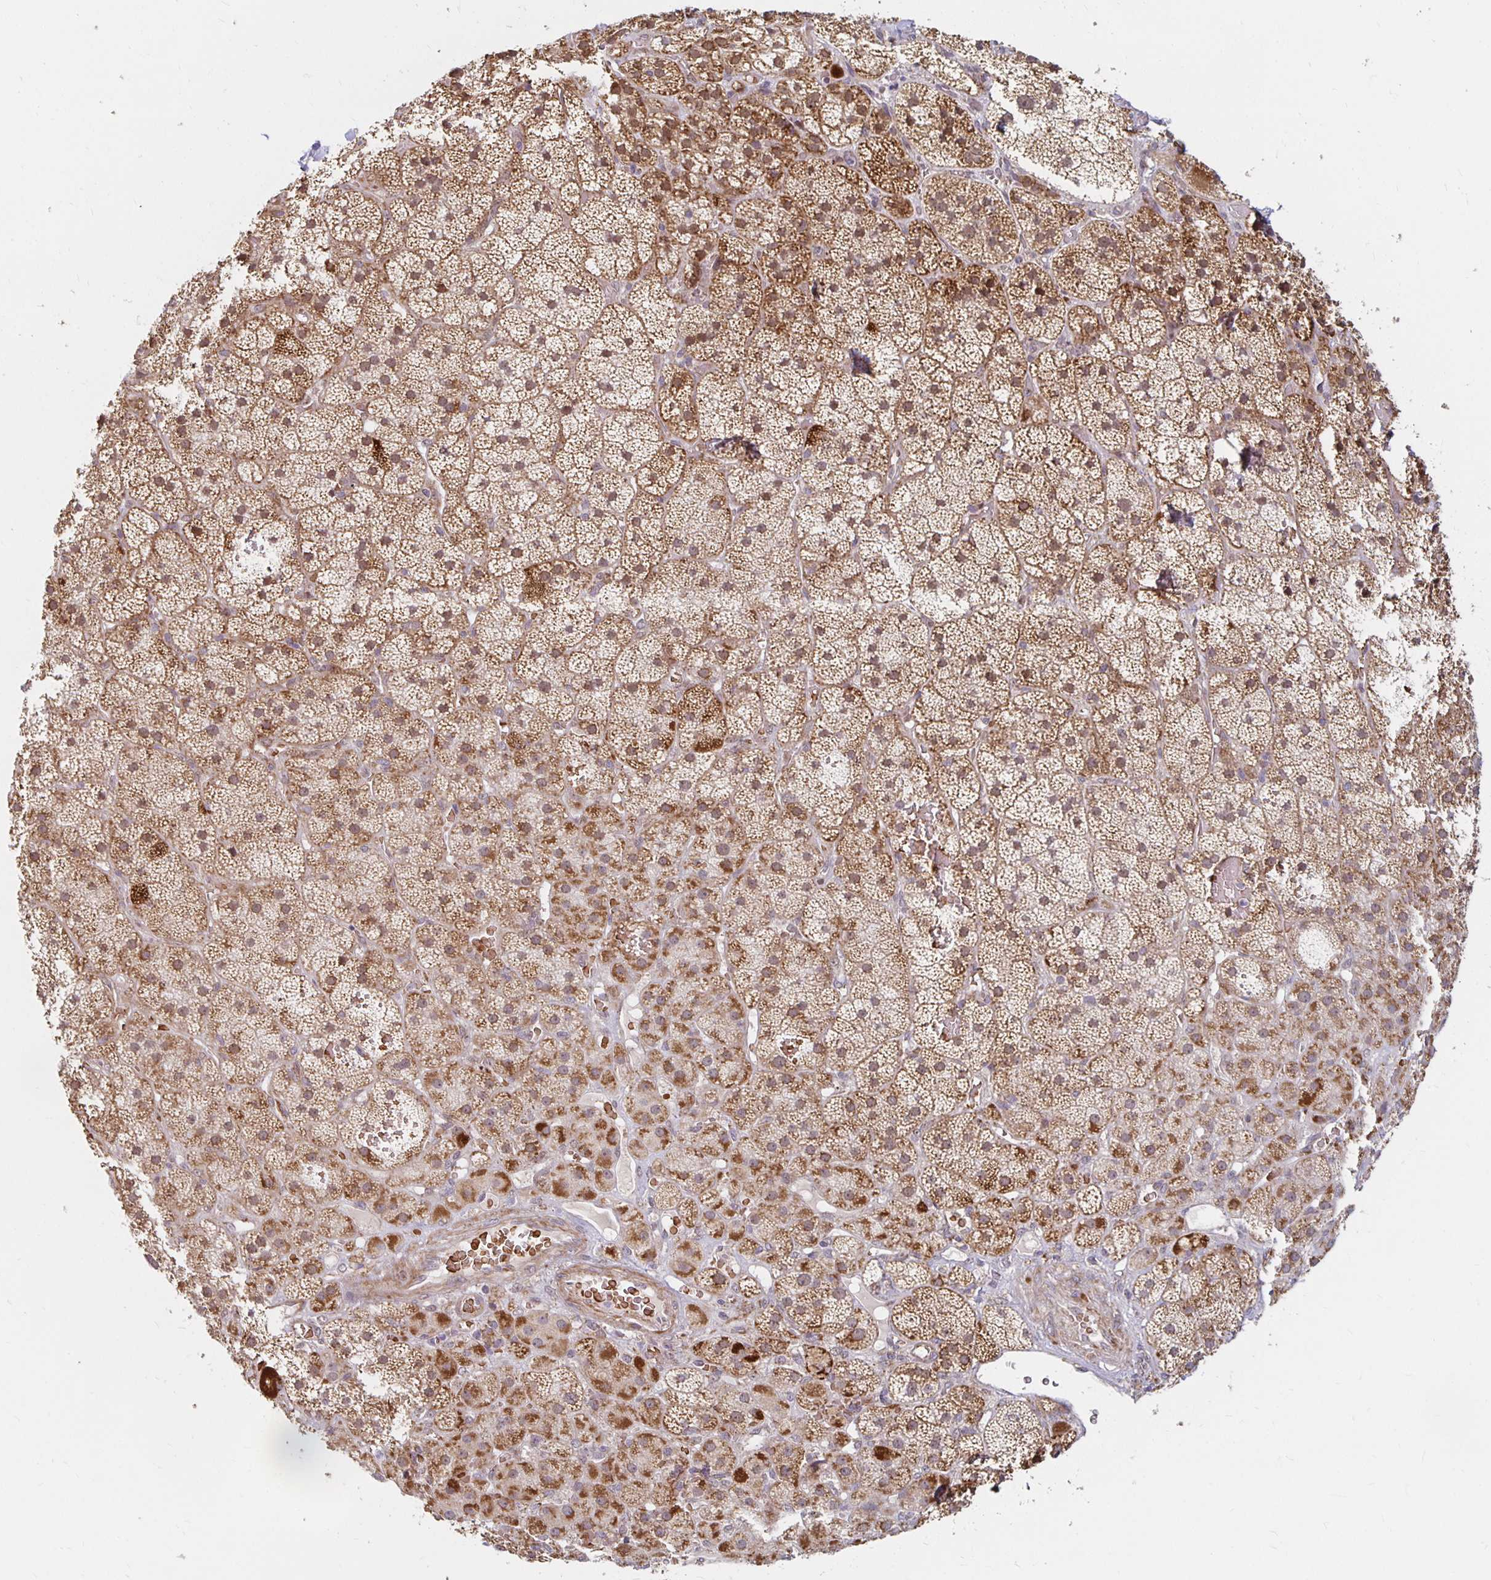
{"staining": {"intensity": "moderate", "quantity": ">75%", "location": "cytoplasmic/membranous"}, "tissue": "adrenal gland", "cell_type": "Glandular cells", "image_type": "normal", "snomed": [{"axis": "morphology", "description": "Normal tissue, NOS"}, {"axis": "topography", "description": "Adrenal gland"}], "caption": "A brown stain highlights moderate cytoplasmic/membranous positivity of a protein in glandular cells of normal adrenal gland.", "gene": "MRPL28", "patient": {"sex": "male", "age": 57}}